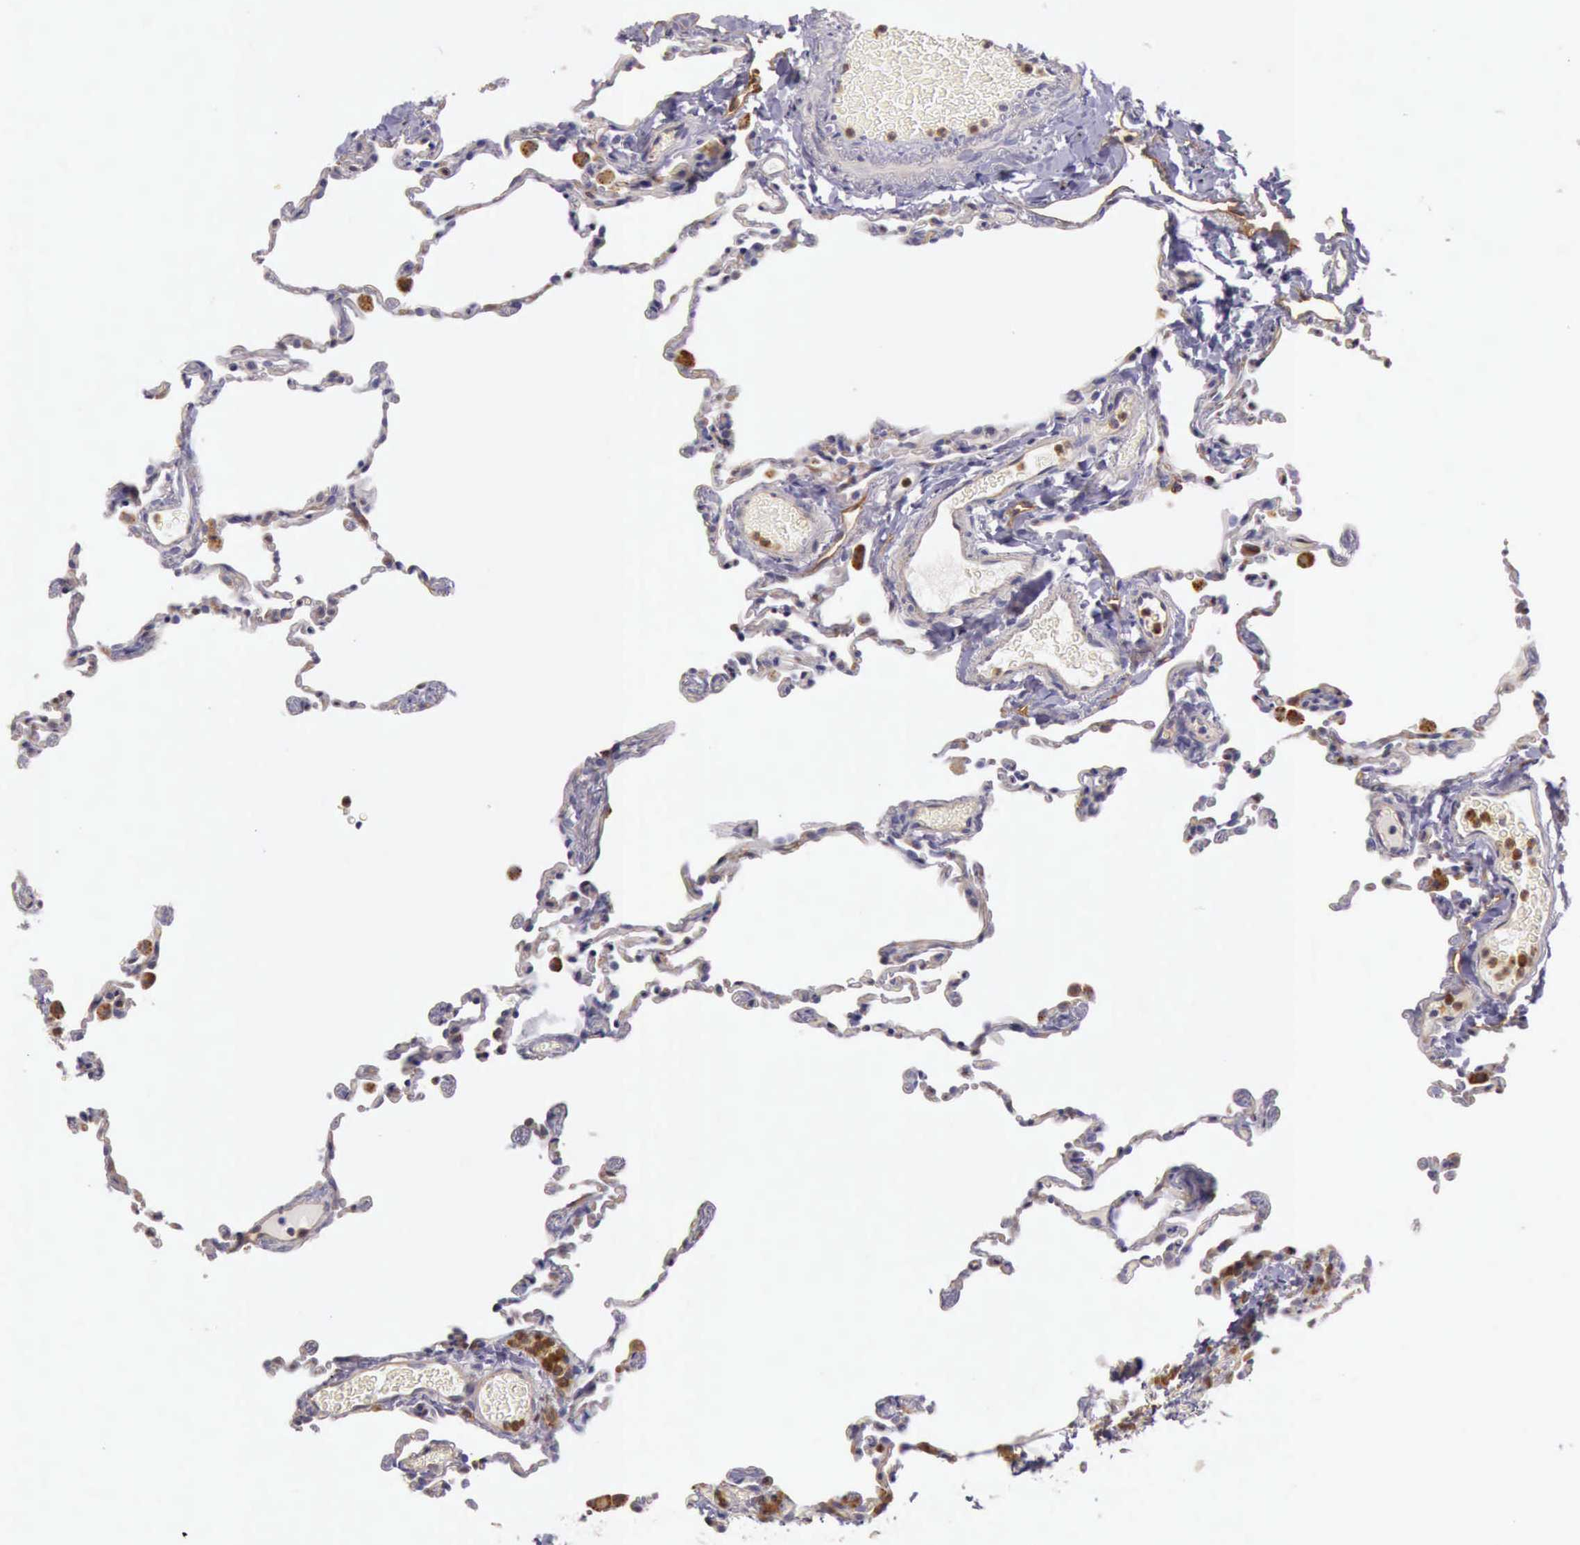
{"staining": {"intensity": "weak", "quantity": "25%-75%", "location": "cytoplasmic/membranous"}, "tissue": "lung", "cell_type": "Alveolar cells", "image_type": "normal", "snomed": [{"axis": "morphology", "description": "Normal tissue, NOS"}, {"axis": "topography", "description": "Lung"}], "caption": "IHC (DAB (3,3'-diaminobenzidine)) staining of unremarkable lung shows weak cytoplasmic/membranous protein positivity in approximately 25%-75% of alveolar cells.", "gene": "TCEANC", "patient": {"sex": "female", "age": 61}}